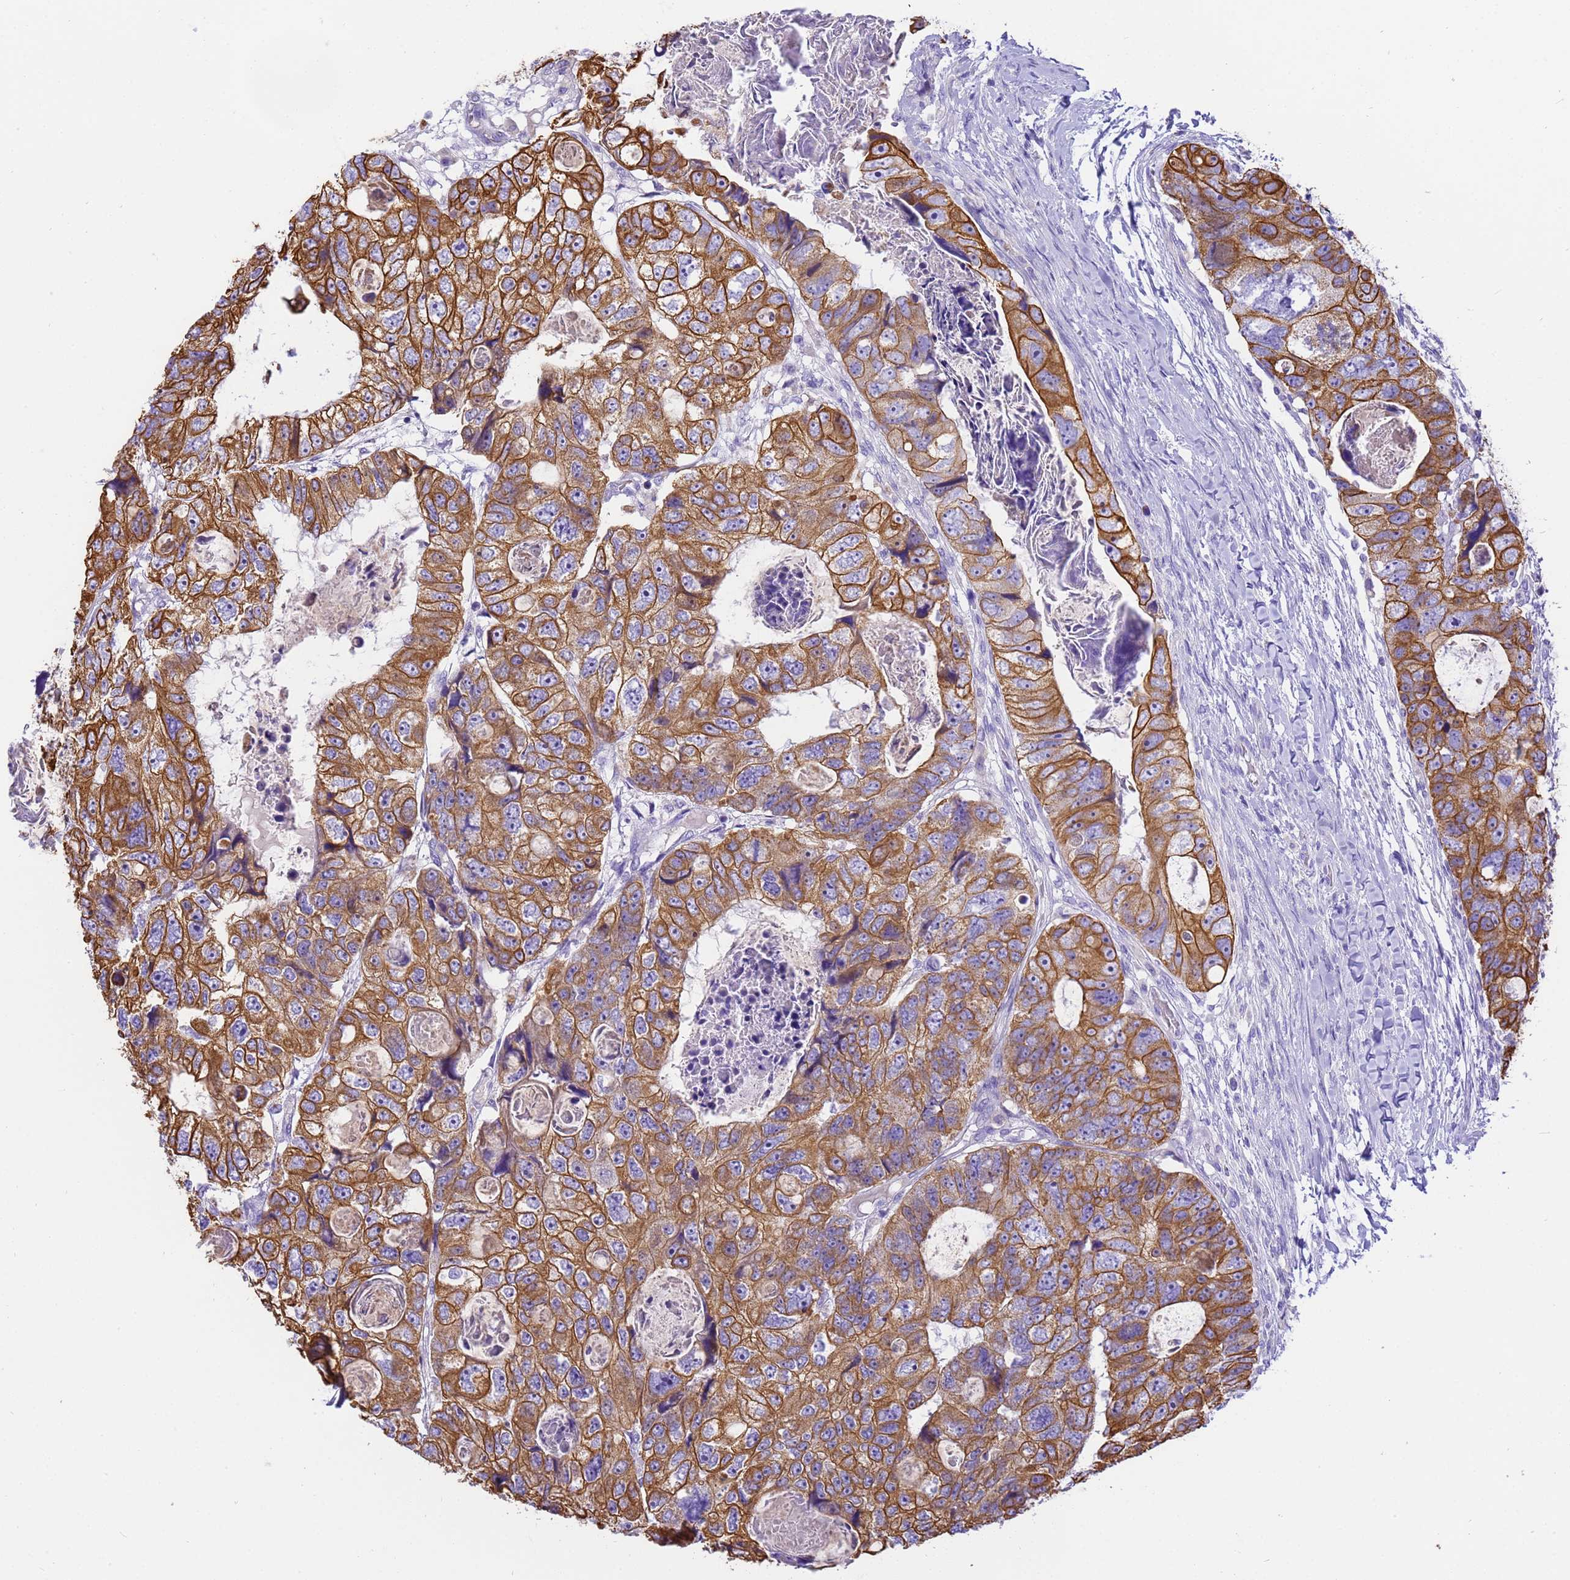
{"staining": {"intensity": "moderate", "quantity": ">75%", "location": "cytoplasmic/membranous"}, "tissue": "colorectal cancer", "cell_type": "Tumor cells", "image_type": "cancer", "snomed": [{"axis": "morphology", "description": "Adenocarcinoma, NOS"}, {"axis": "topography", "description": "Rectum"}], "caption": "Protein staining of colorectal cancer tissue shows moderate cytoplasmic/membranous positivity in about >75% of tumor cells. (Stains: DAB (3,3'-diaminobenzidine) in brown, nuclei in blue, Microscopy: brightfield microscopy at high magnification).", "gene": "PIEZO2", "patient": {"sex": "male", "age": 59}}